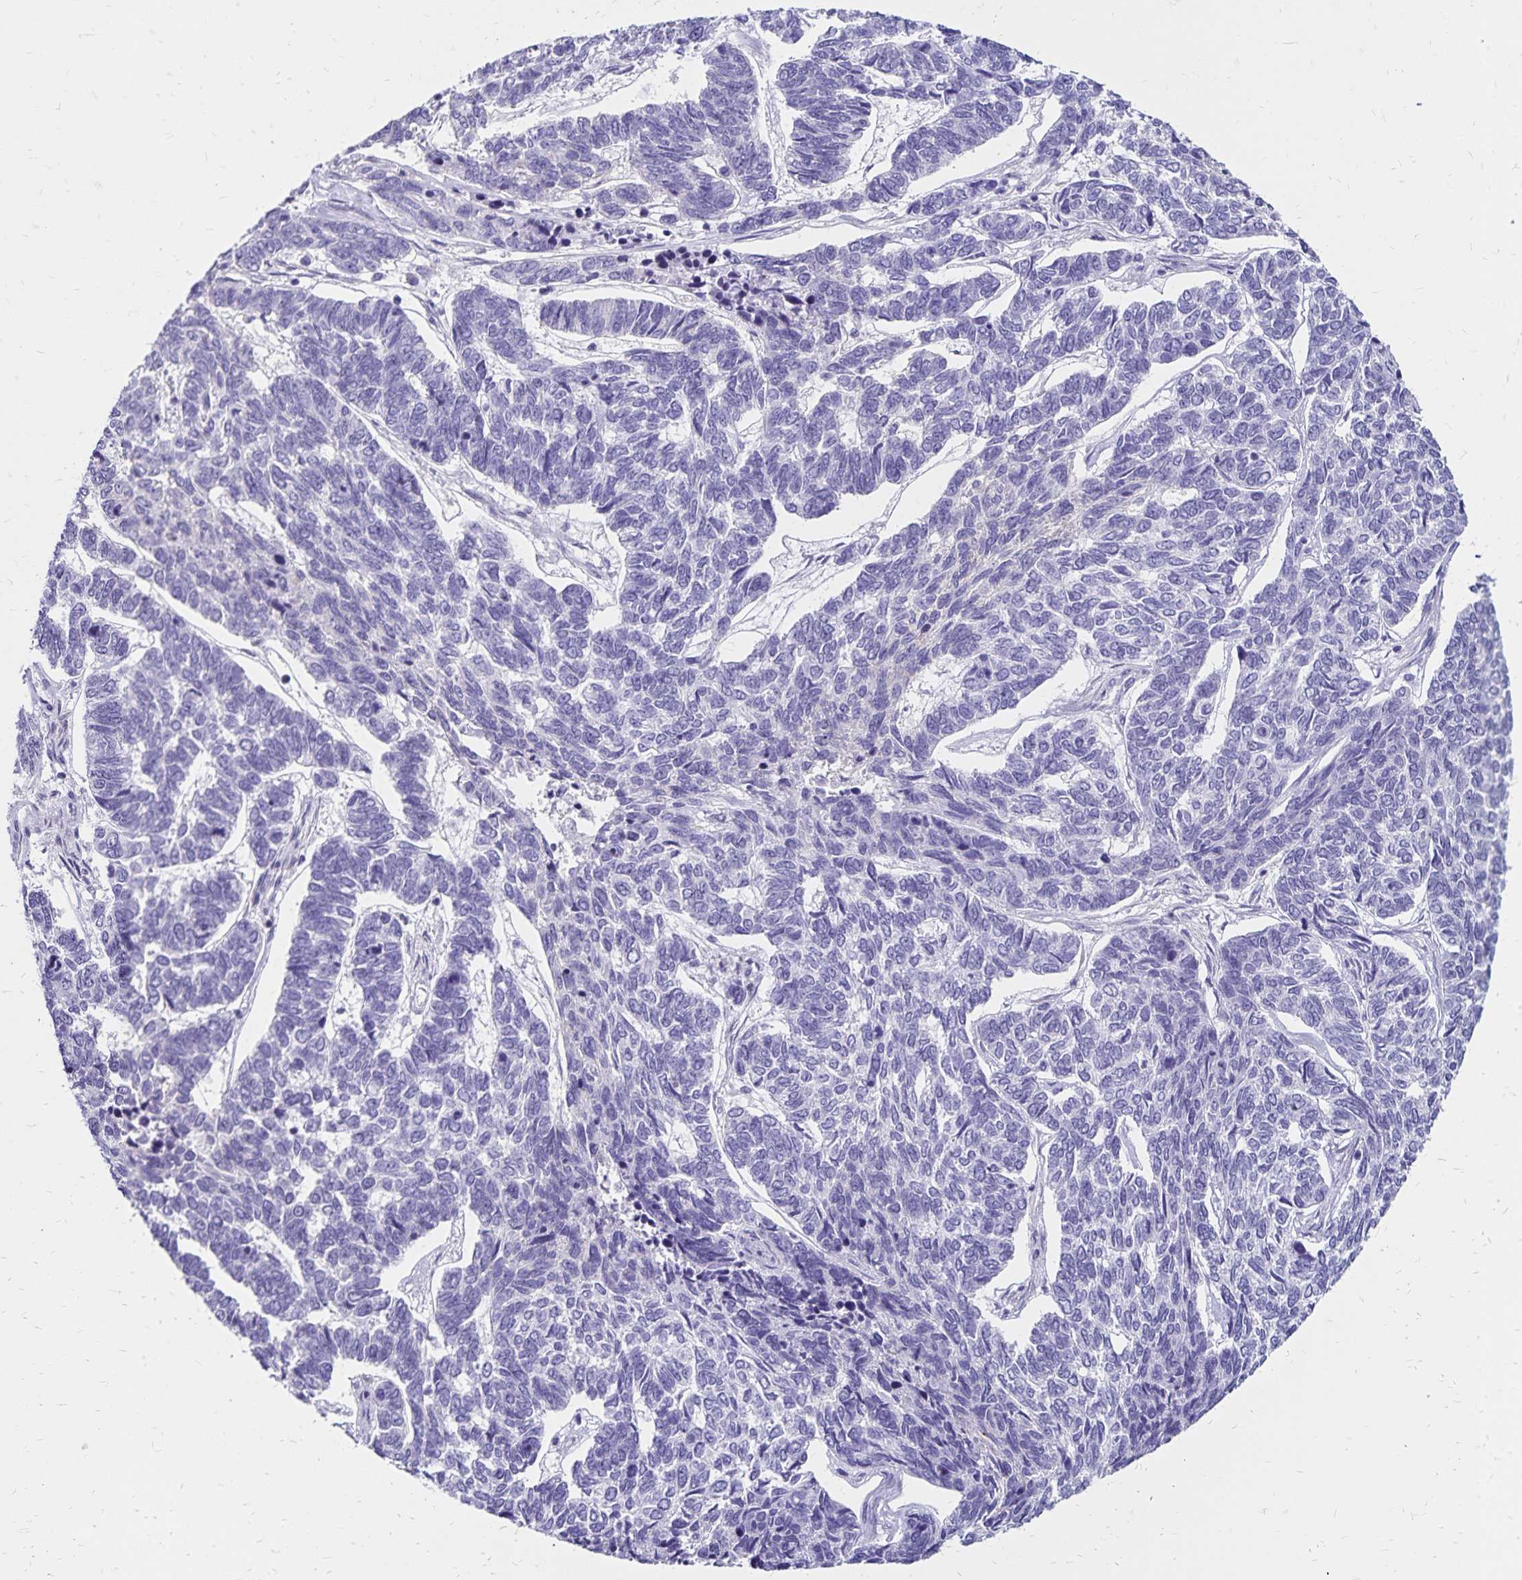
{"staining": {"intensity": "negative", "quantity": "none", "location": "none"}, "tissue": "skin cancer", "cell_type": "Tumor cells", "image_type": "cancer", "snomed": [{"axis": "morphology", "description": "Basal cell carcinoma"}, {"axis": "topography", "description": "Skin"}], "caption": "Immunohistochemistry of human skin basal cell carcinoma shows no staining in tumor cells.", "gene": "IKZF1", "patient": {"sex": "female", "age": 65}}